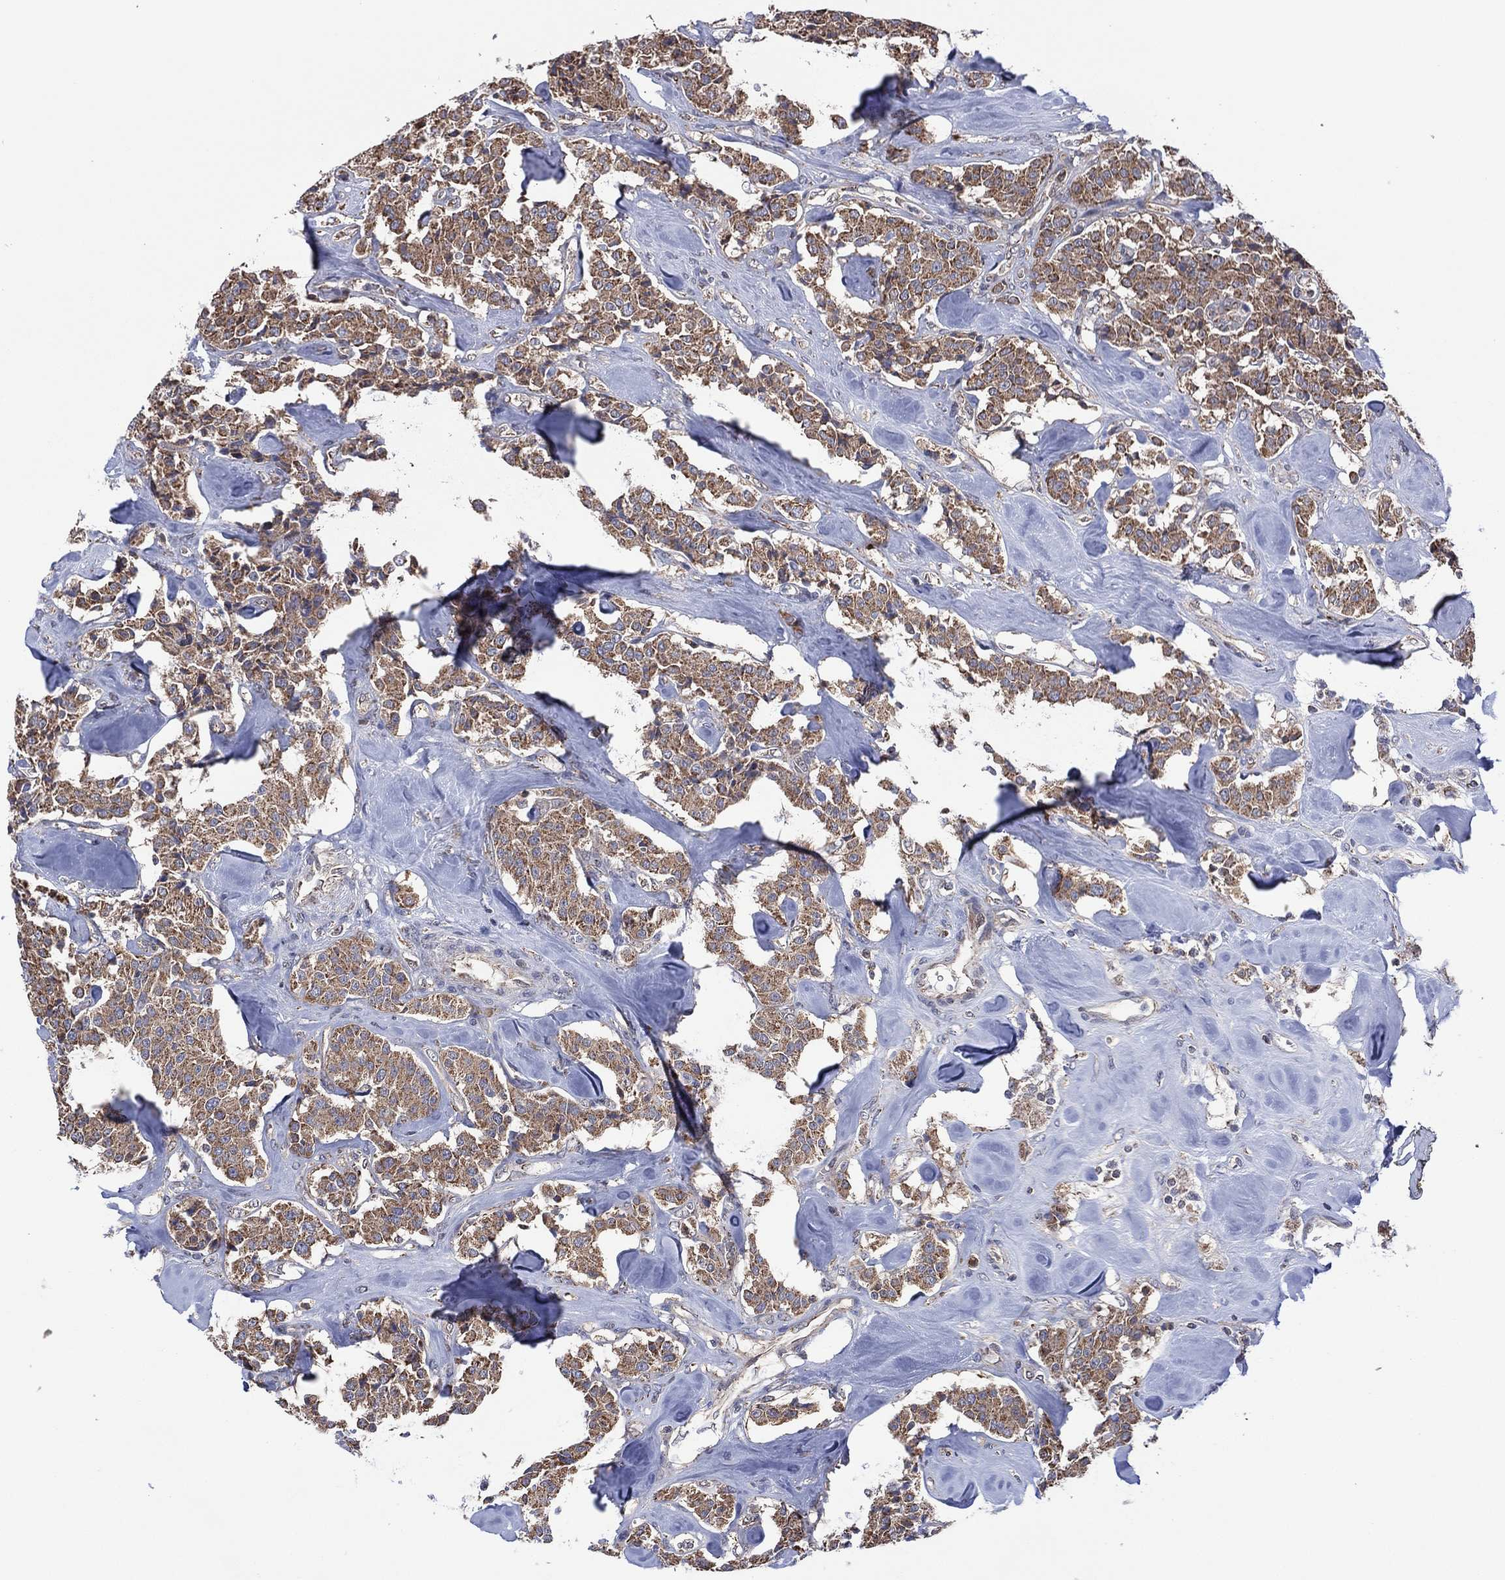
{"staining": {"intensity": "moderate", "quantity": ">75%", "location": "cytoplasmic/membranous"}, "tissue": "carcinoid", "cell_type": "Tumor cells", "image_type": "cancer", "snomed": [{"axis": "morphology", "description": "Carcinoid, malignant, NOS"}, {"axis": "topography", "description": "Pancreas"}], "caption": "An image showing moderate cytoplasmic/membranous positivity in approximately >75% of tumor cells in carcinoid, as visualized by brown immunohistochemical staining.", "gene": "PIDD1", "patient": {"sex": "male", "age": 41}}